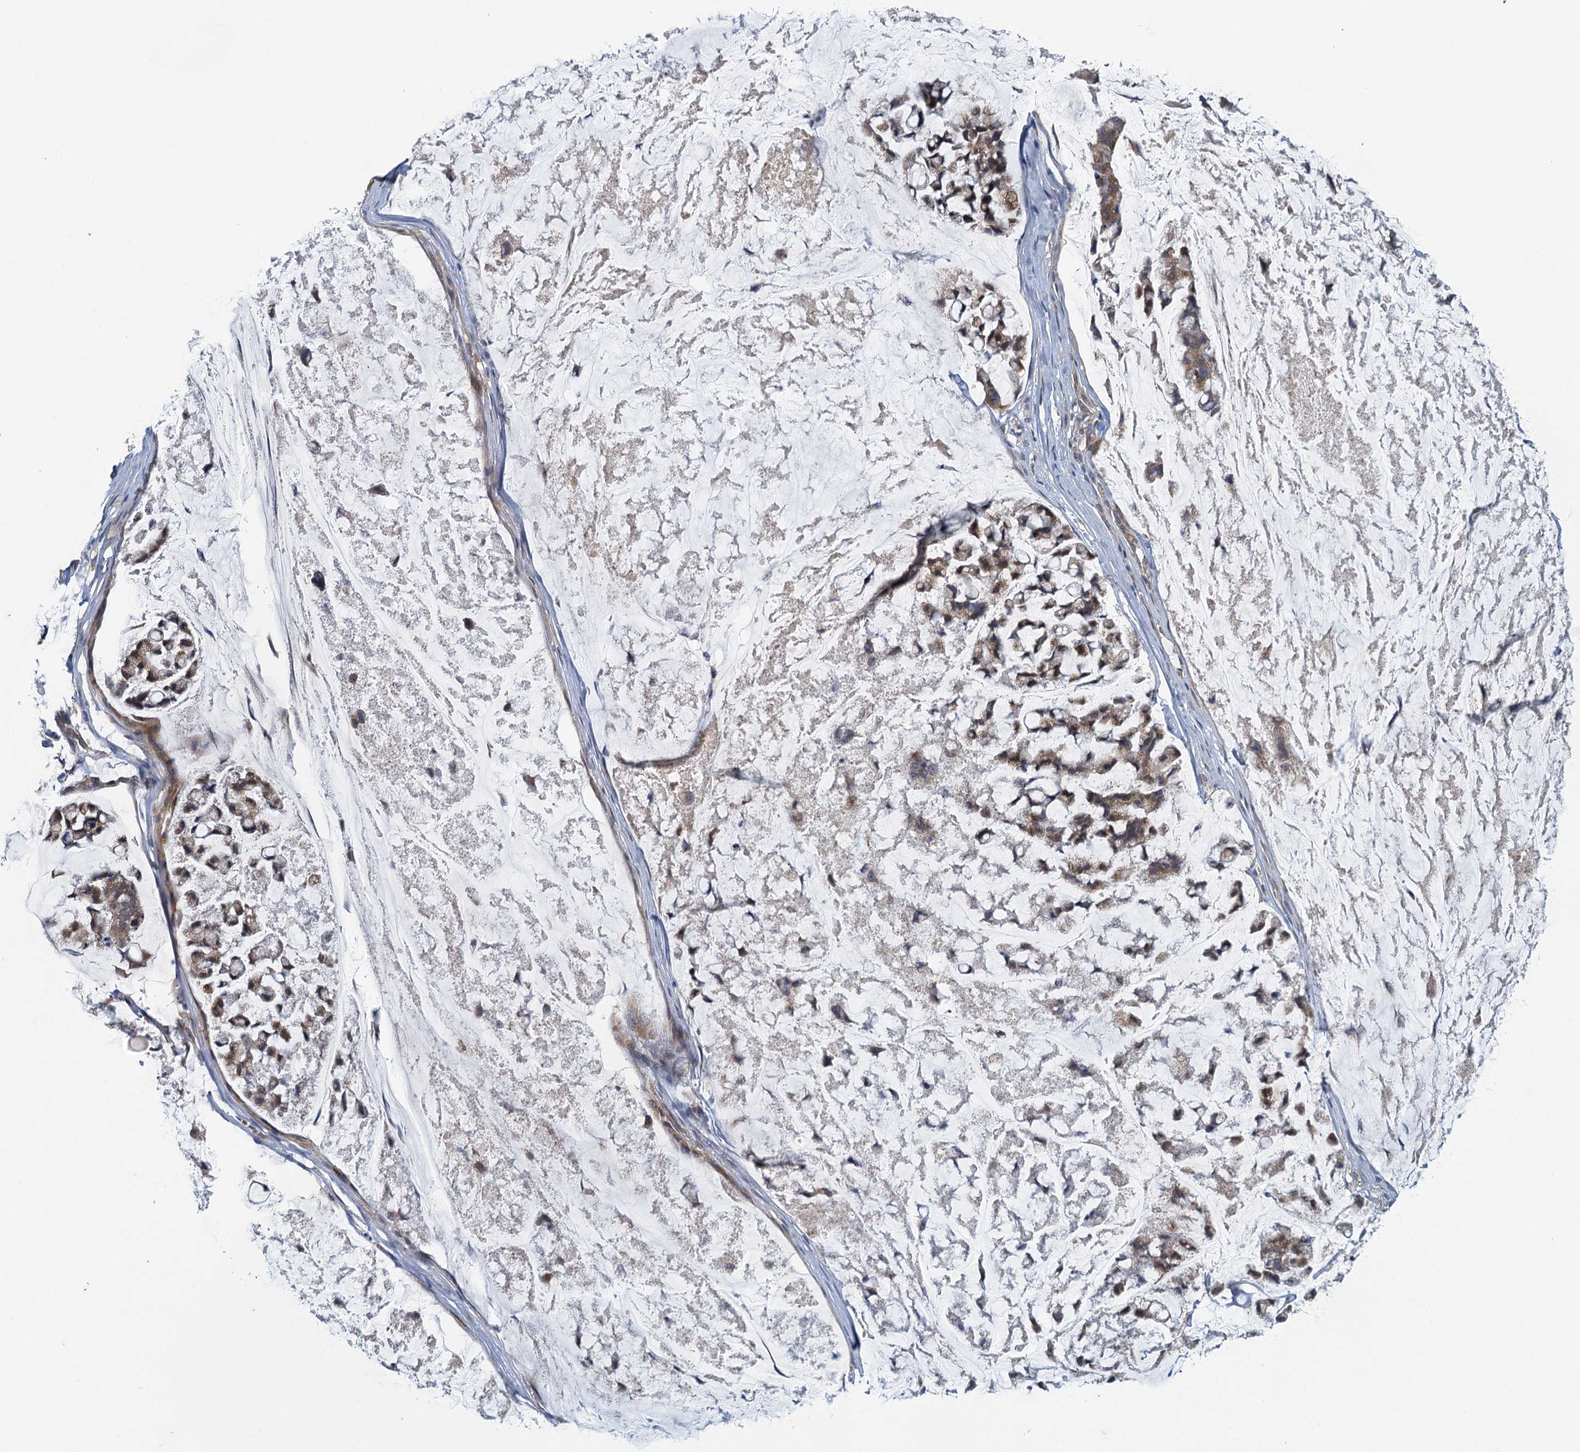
{"staining": {"intensity": "weak", "quantity": ">75%", "location": "cytoplasmic/membranous"}, "tissue": "stomach cancer", "cell_type": "Tumor cells", "image_type": "cancer", "snomed": [{"axis": "morphology", "description": "Adenocarcinoma, NOS"}, {"axis": "topography", "description": "Stomach, lower"}], "caption": "High-power microscopy captured an immunohistochemistry (IHC) histopathology image of stomach adenocarcinoma, revealing weak cytoplasmic/membranous positivity in about >75% of tumor cells.", "gene": "ALG2", "patient": {"sex": "male", "age": 67}}